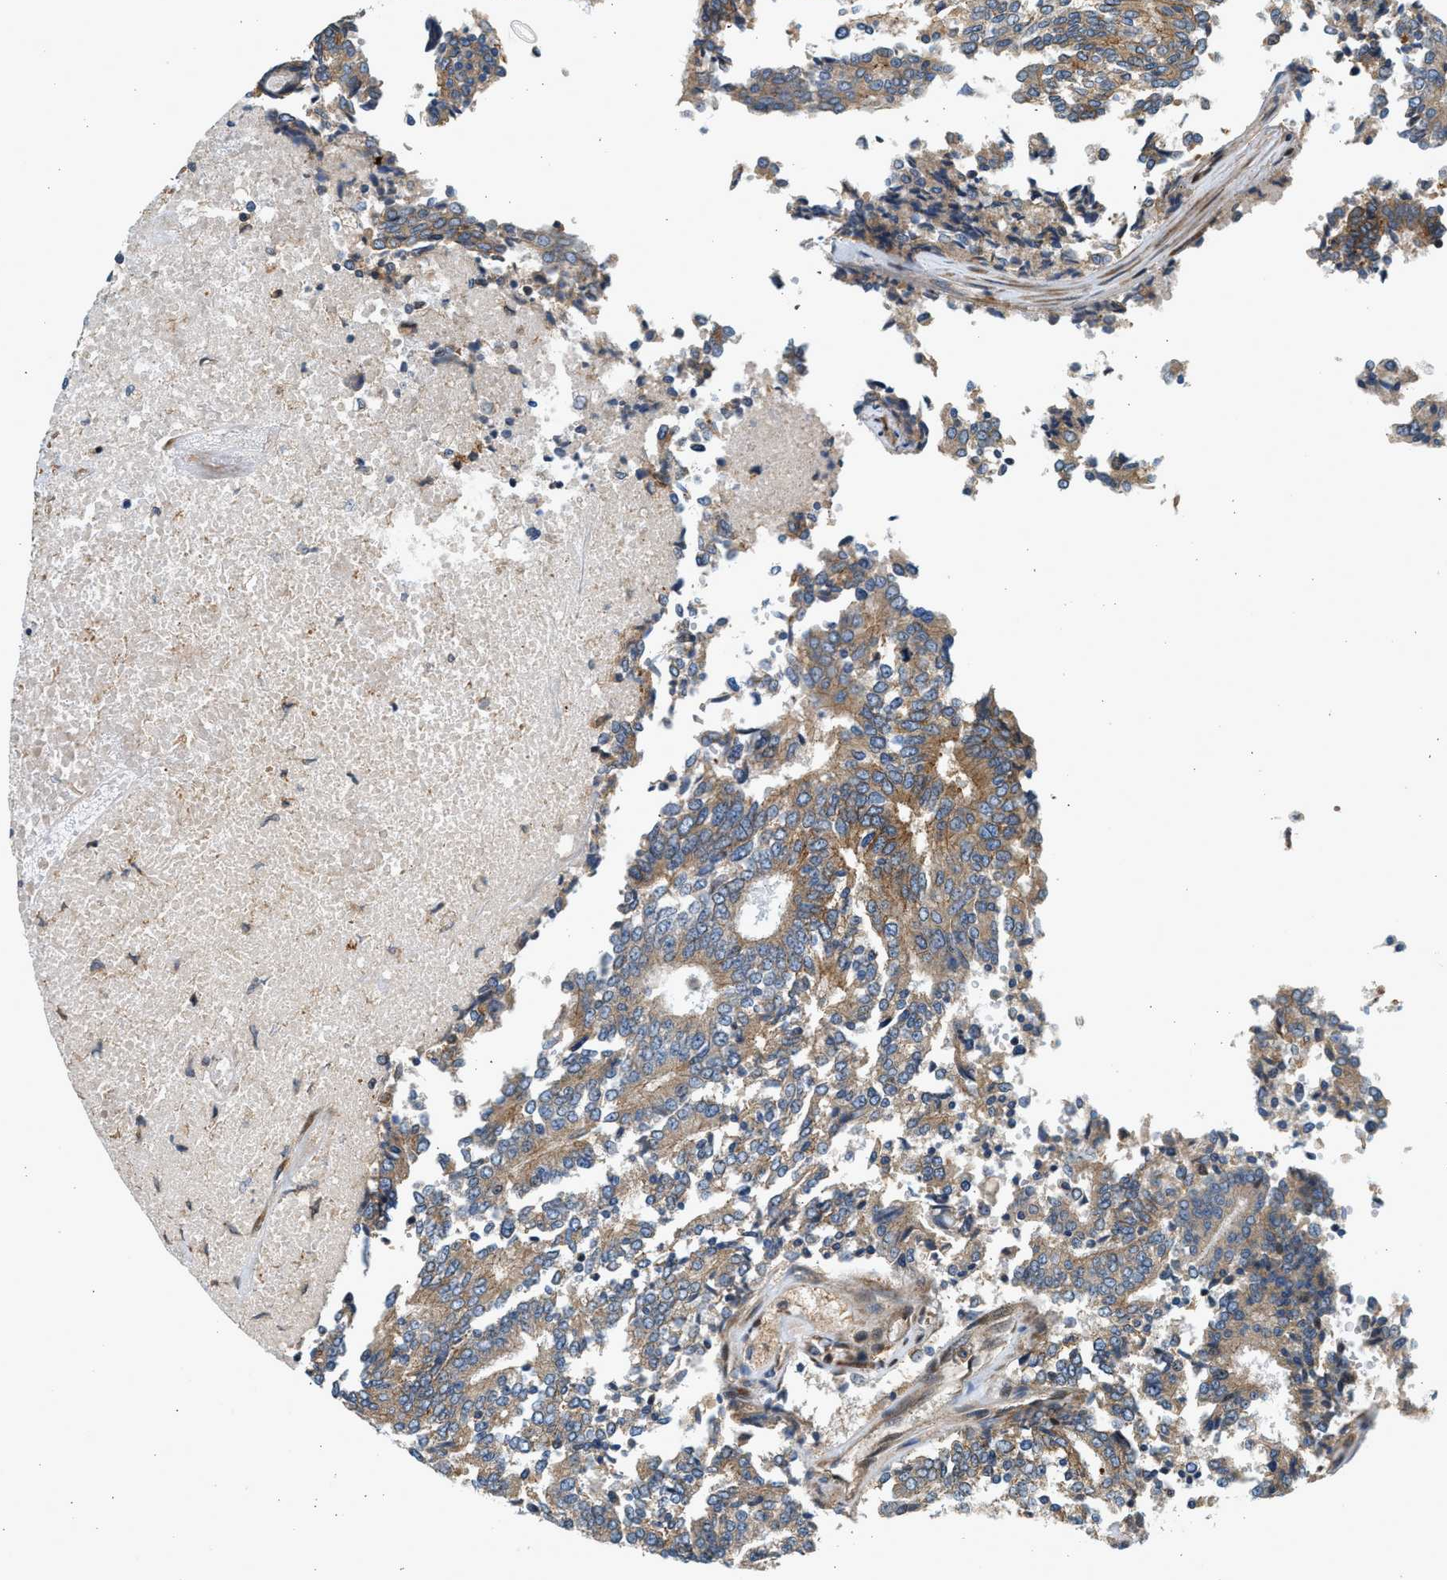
{"staining": {"intensity": "moderate", "quantity": ">75%", "location": "cytoplasmic/membranous"}, "tissue": "prostate cancer", "cell_type": "Tumor cells", "image_type": "cancer", "snomed": [{"axis": "morphology", "description": "Normal tissue, NOS"}, {"axis": "morphology", "description": "Adenocarcinoma, High grade"}, {"axis": "topography", "description": "Prostate"}, {"axis": "topography", "description": "Seminal veicle"}], "caption": "IHC micrograph of human prostate cancer (high-grade adenocarcinoma) stained for a protein (brown), which exhibits medium levels of moderate cytoplasmic/membranous expression in approximately >75% of tumor cells.", "gene": "NRSN2", "patient": {"sex": "male", "age": 55}}